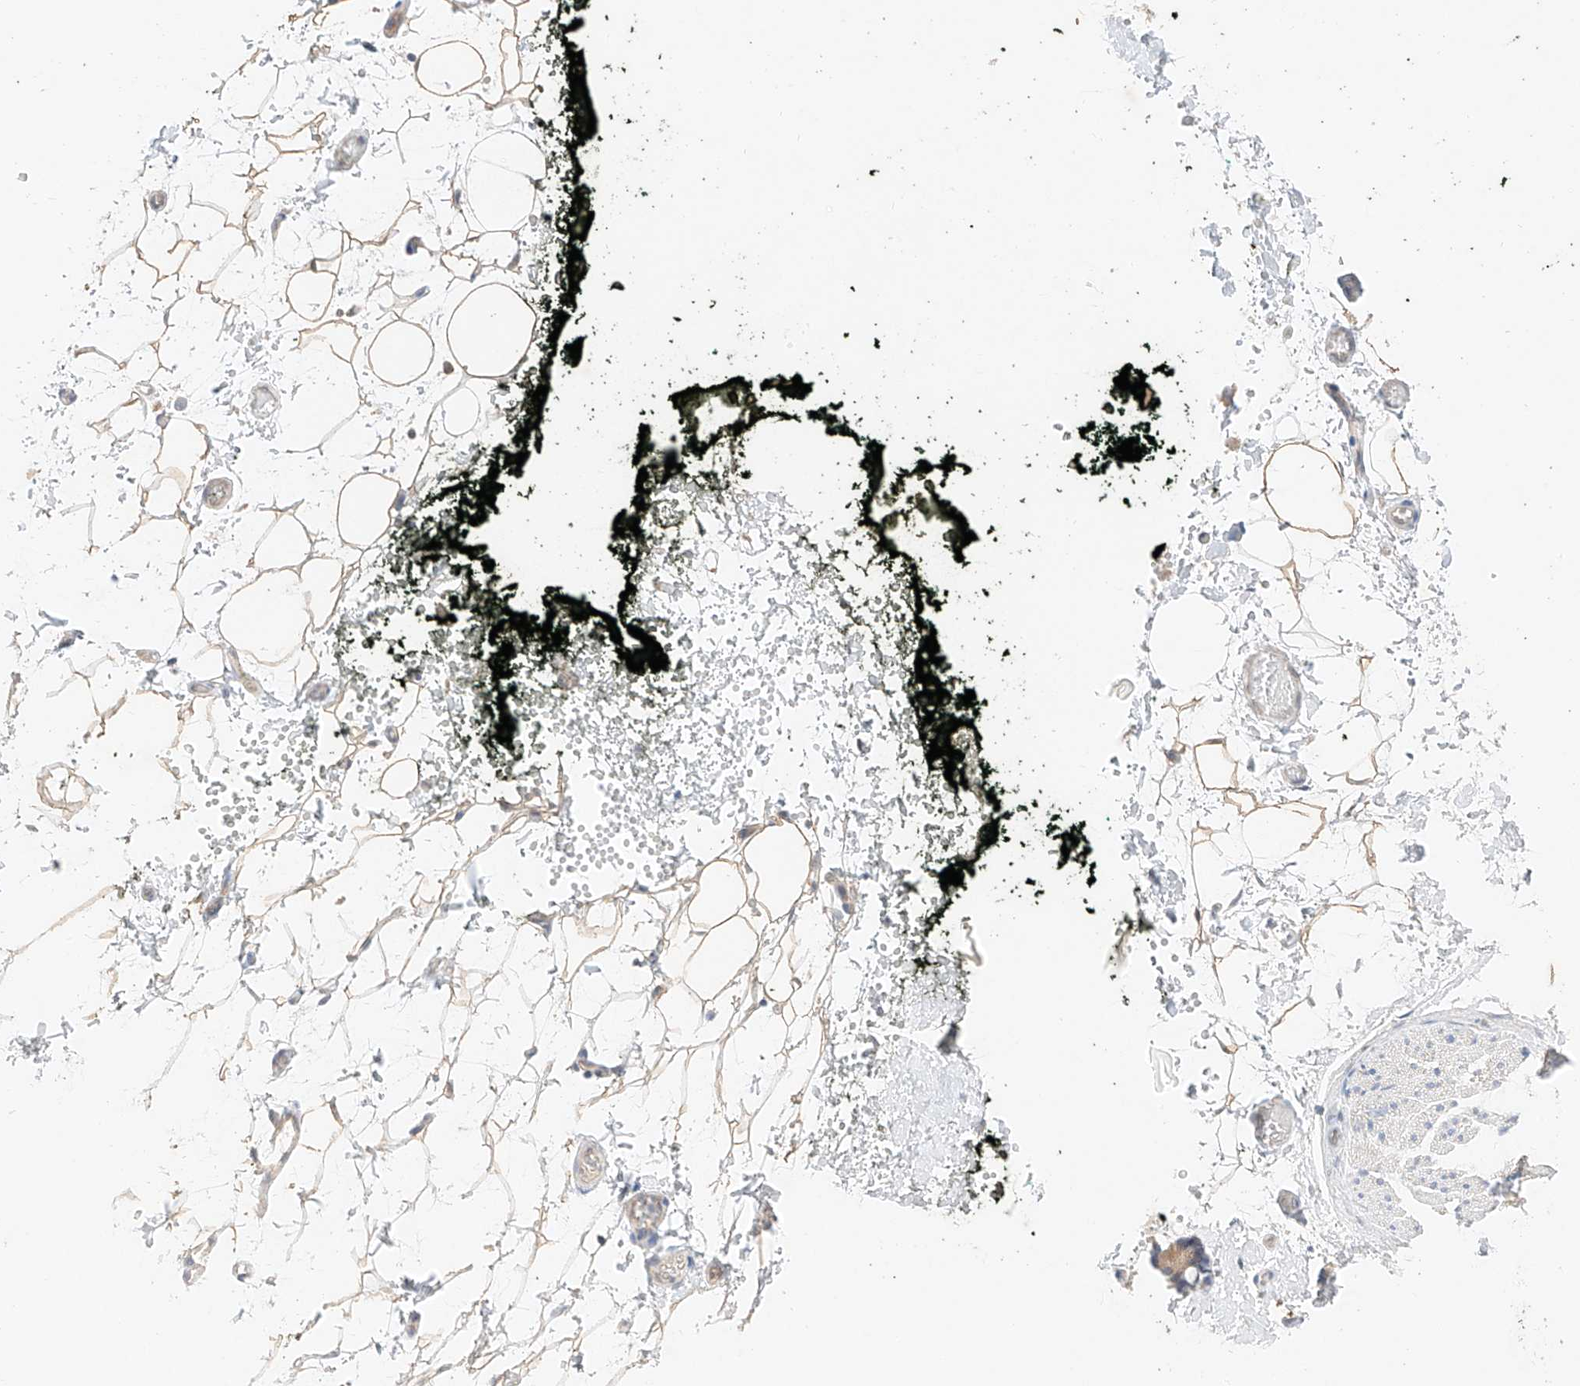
{"staining": {"intensity": "weak", "quantity": ">75%", "location": "cytoplasmic/membranous"}, "tissue": "adipose tissue", "cell_type": "Adipocytes", "image_type": "normal", "snomed": [{"axis": "morphology", "description": "Normal tissue, NOS"}, {"axis": "morphology", "description": "Adenocarcinoma, NOS"}, {"axis": "topography", "description": "Pancreas"}, {"axis": "topography", "description": "Peripheral nerve tissue"}], "caption": "Protein analysis of unremarkable adipose tissue exhibits weak cytoplasmic/membranous positivity in about >75% of adipocytes. (IHC, brightfield microscopy, high magnification).", "gene": "IL22RA2", "patient": {"sex": "male", "age": 59}}